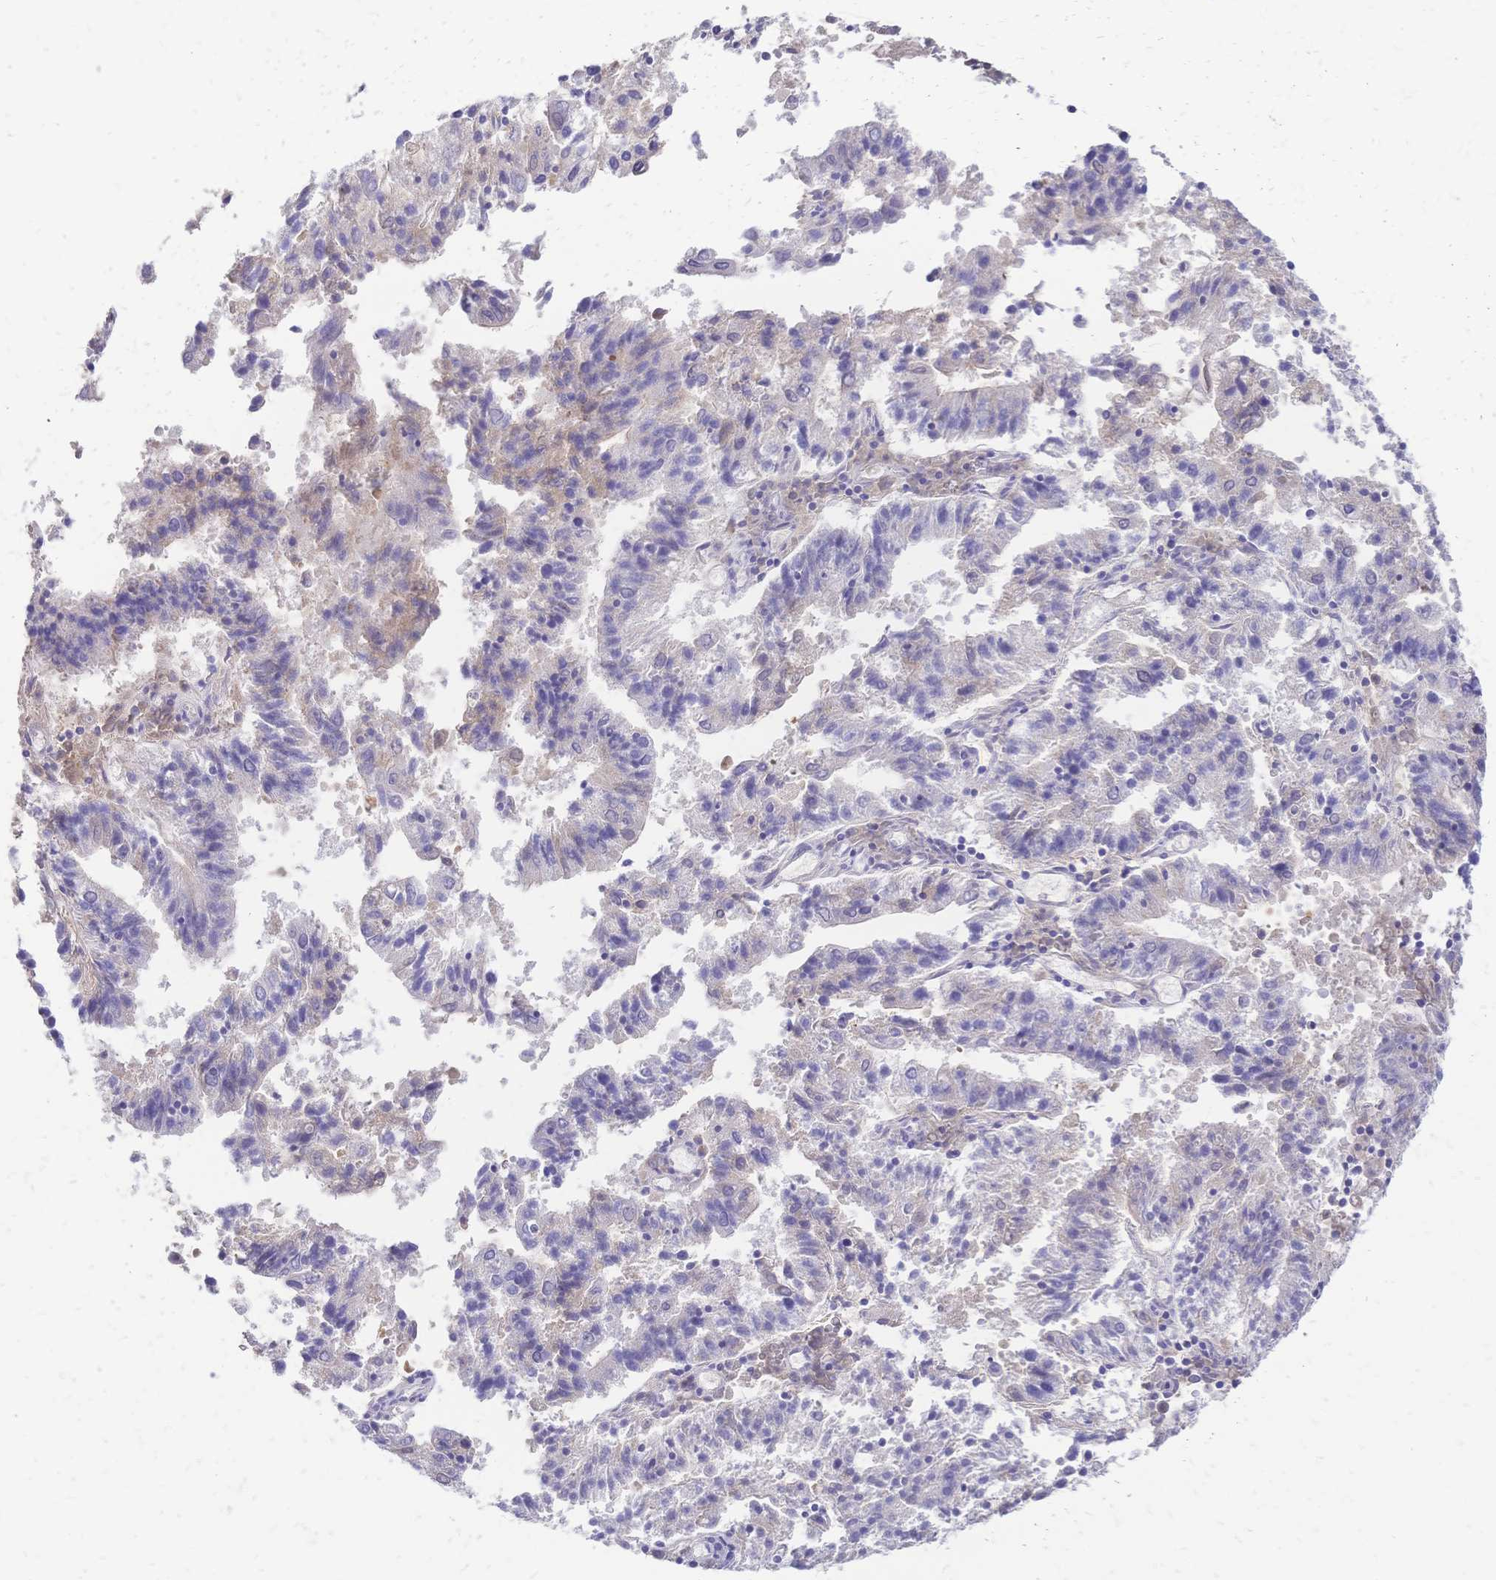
{"staining": {"intensity": "negative", "quantity": "none", "location": "none"}, "tissue": "endometrial cancer", "cell_type": "Tumor cells", "image_type": "cancer", "snomed": [{"axis": "morphology", "description": "Adenocarcinoma, NOS"}, {"axis": "topography", "description": "Endometrium"}], "caption": "Adenocarcinoma (endometrial) was stained to show a protein in brown. There is no significant staining in tumor cells.", "gene": "FA2H", "patient": {"sex": "female", "age": 82}}